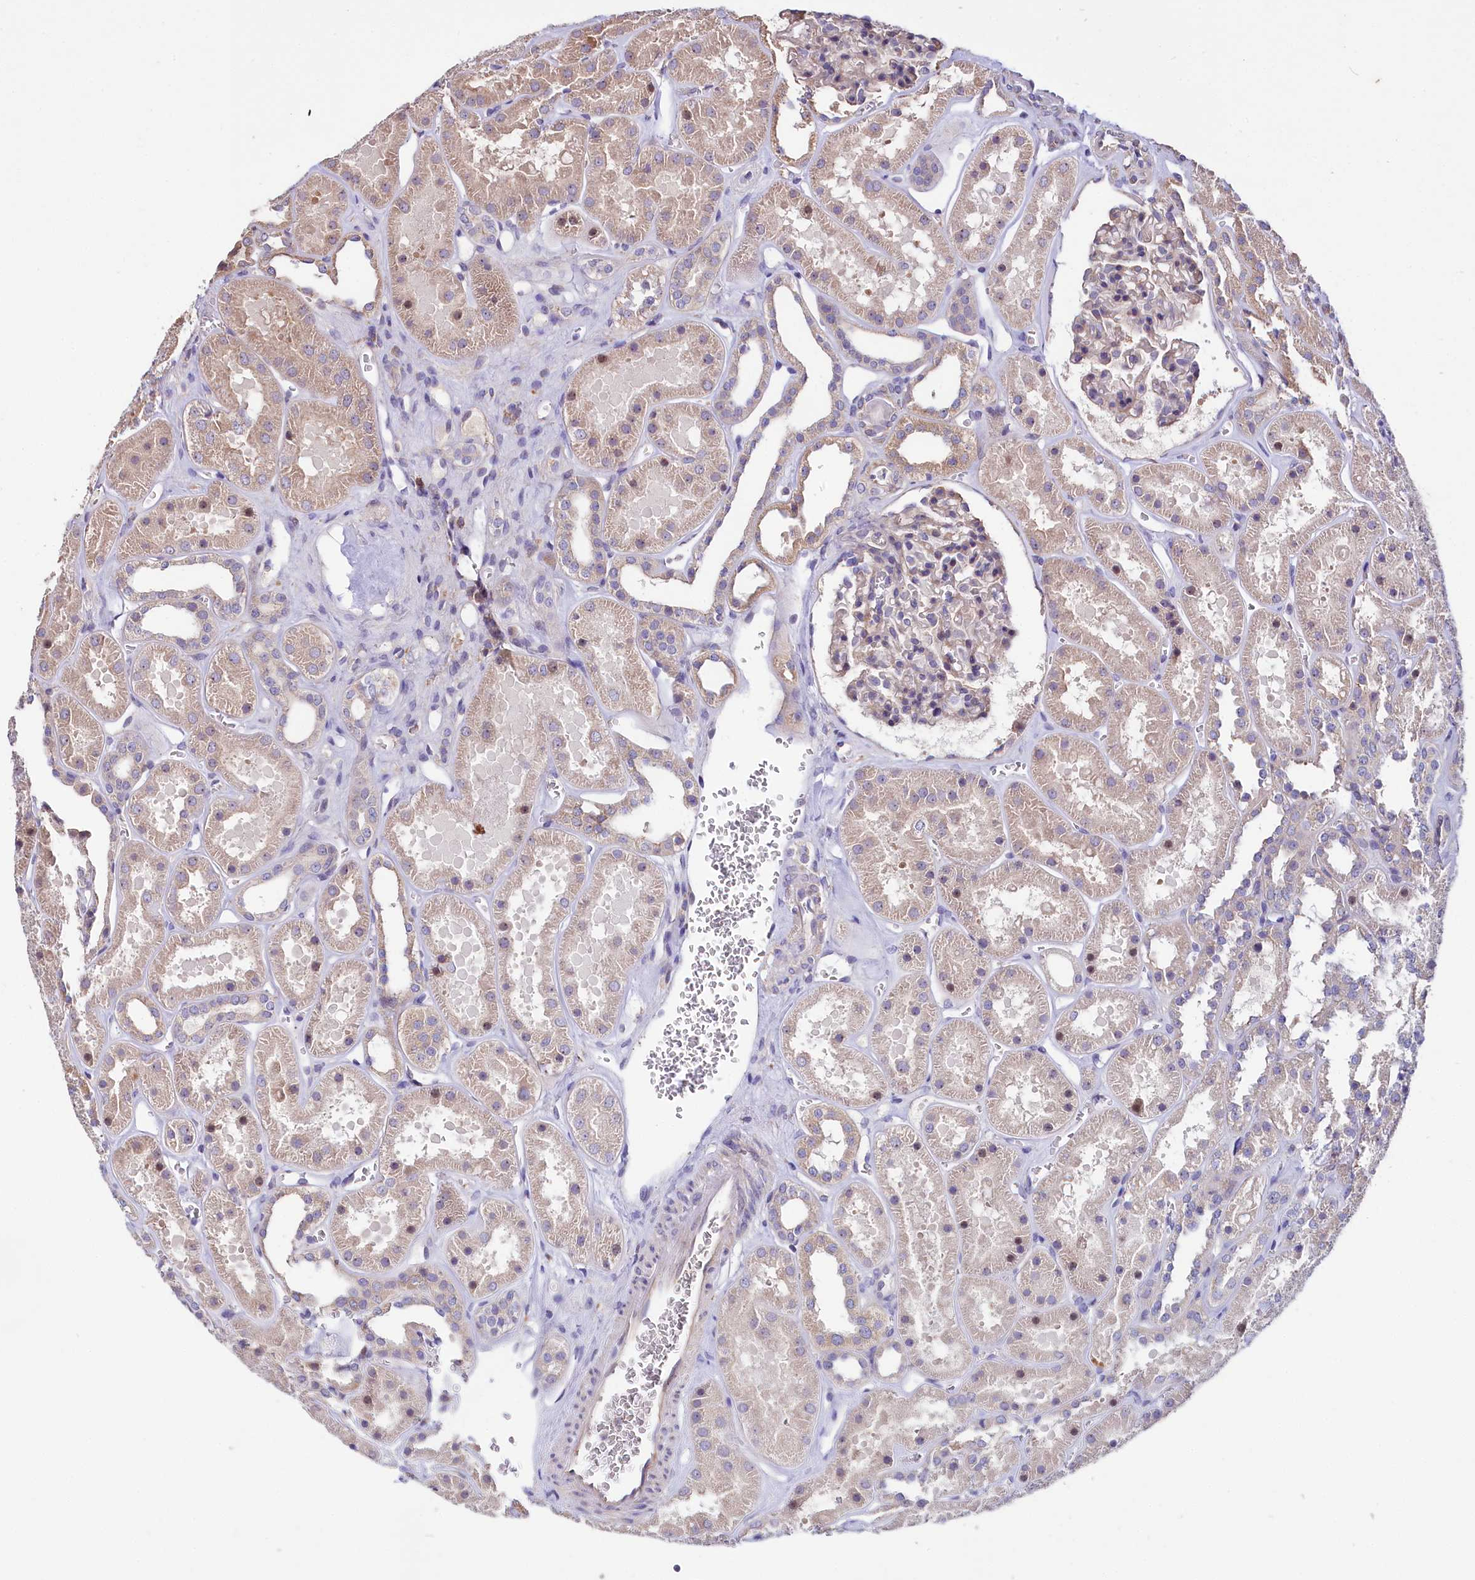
{"staining": {"intensity": "weak", "quantity": "25%-75%", "location": "cytoplasmic/membranous"}, "tissue": "kidney", "cell_type": "Cells in glomeruli", "image_type": "normal", "snomed": [{"axis": "morphology", "description": "Normal tissue, NOS"}, {"axis": "topography", "description": "Kidney"}], "caption": "Protein analysis of unremarkable kidney displays weak cytoplasmic/membranous staining in about 25%-75% of cells in glomeruli.", "gene": "RPUSD3", "patient": {"sex": "female", "age": 41}}